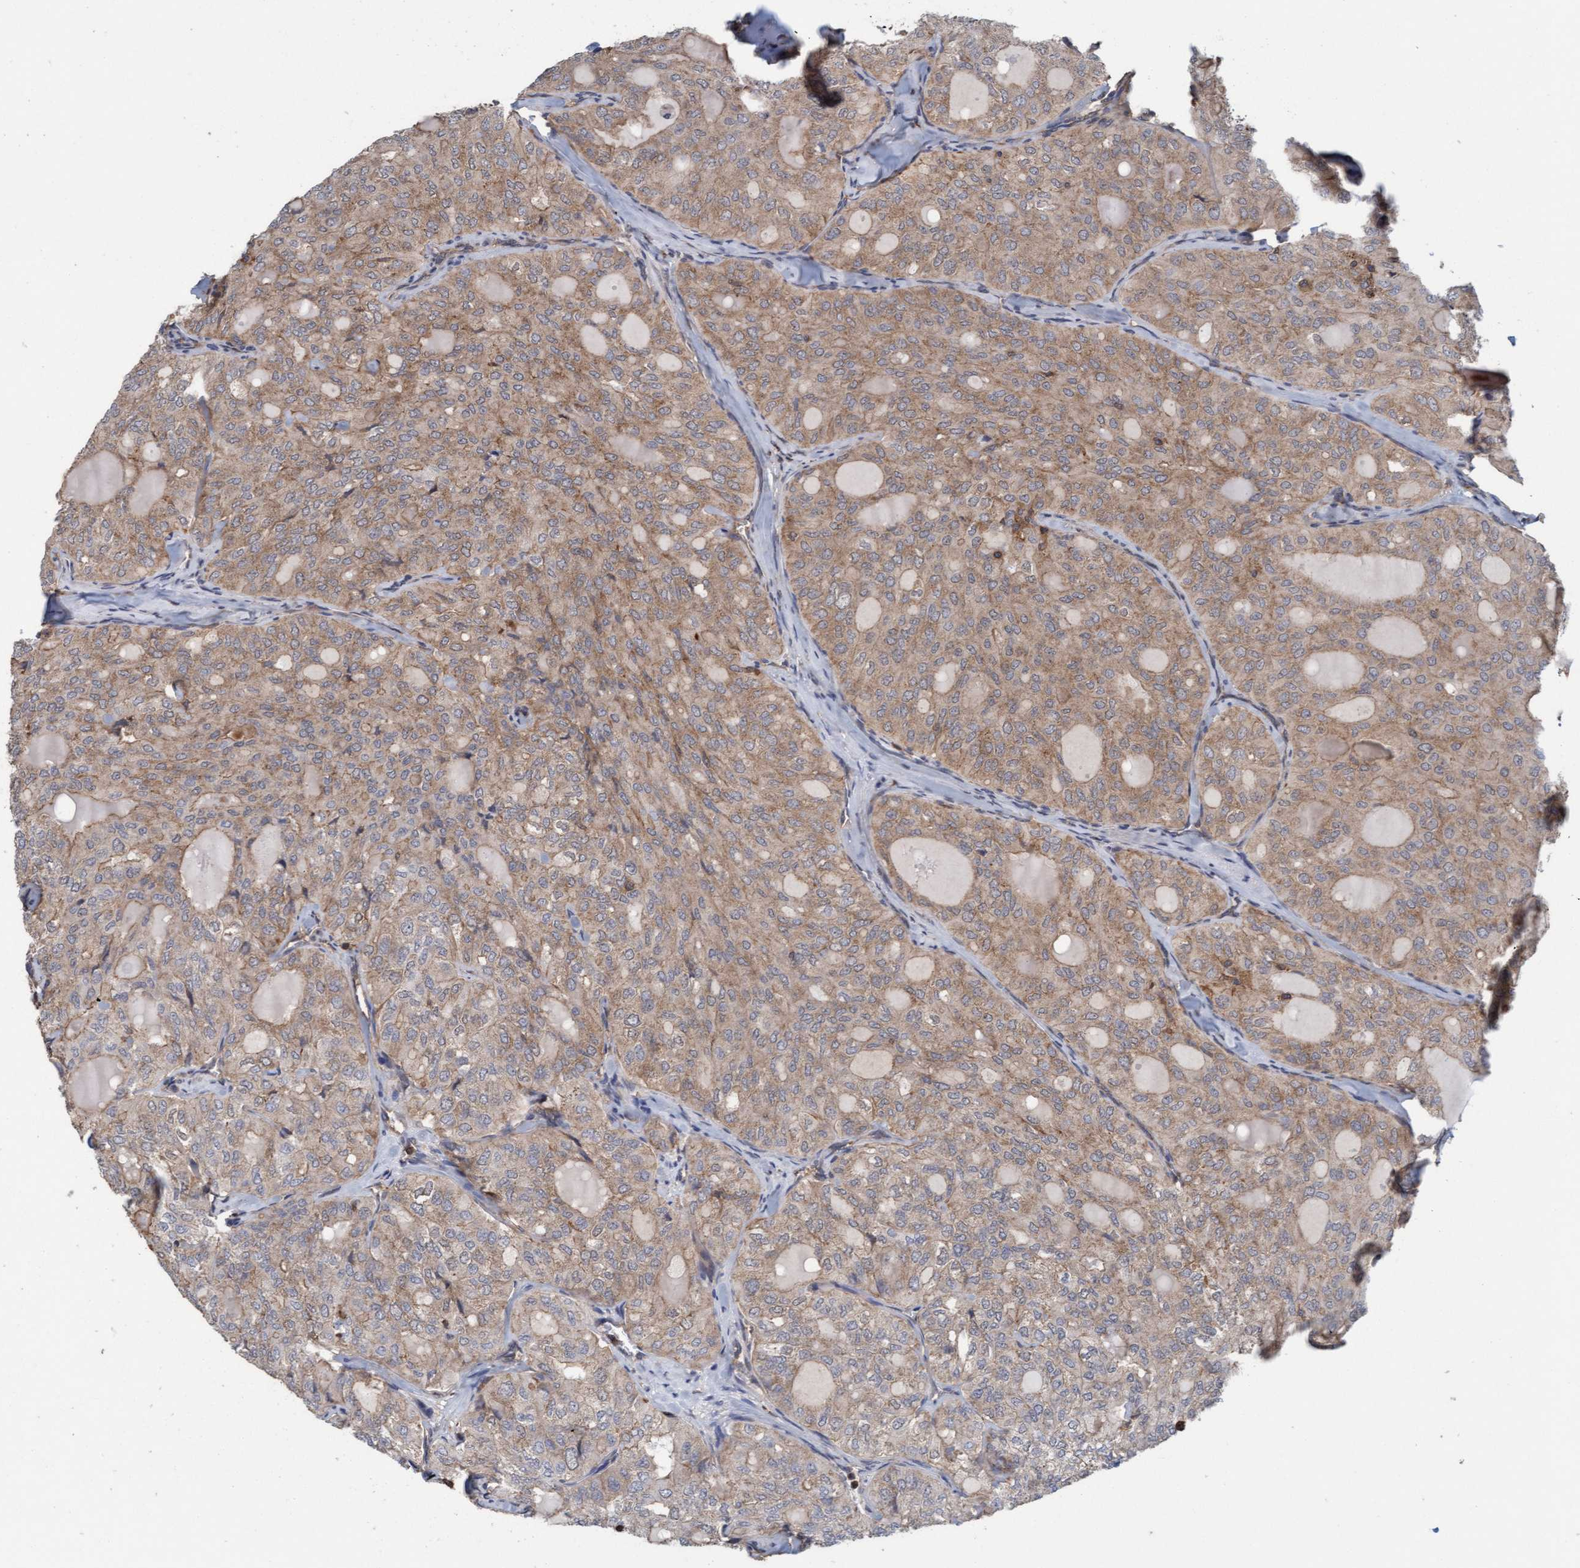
{"staining": {"intensity": "weak", "quantity": ">75%", "location": "cytoplasmic/membranous"}, "tissue": "thyroid cancer", "cell_type": "Tumor cells", "image_type": "cancer", "snomed": [{"axis": "morphology", "description": "Follicular adenoma carcinoma, NOS"}, {"axis": "topography", "description": "Thyroid gland"}], "caption": "This histopathology image displays thyroid follicular adenoma carcinoma stained with IHC to label a protein in brown. The cytoplasmic/membranous of tumor cells show weak positivity for the protein. Nuclei are counter-stained blue.", "gene": "FXR2", "patient": {"sex": "male", "age": 75}}